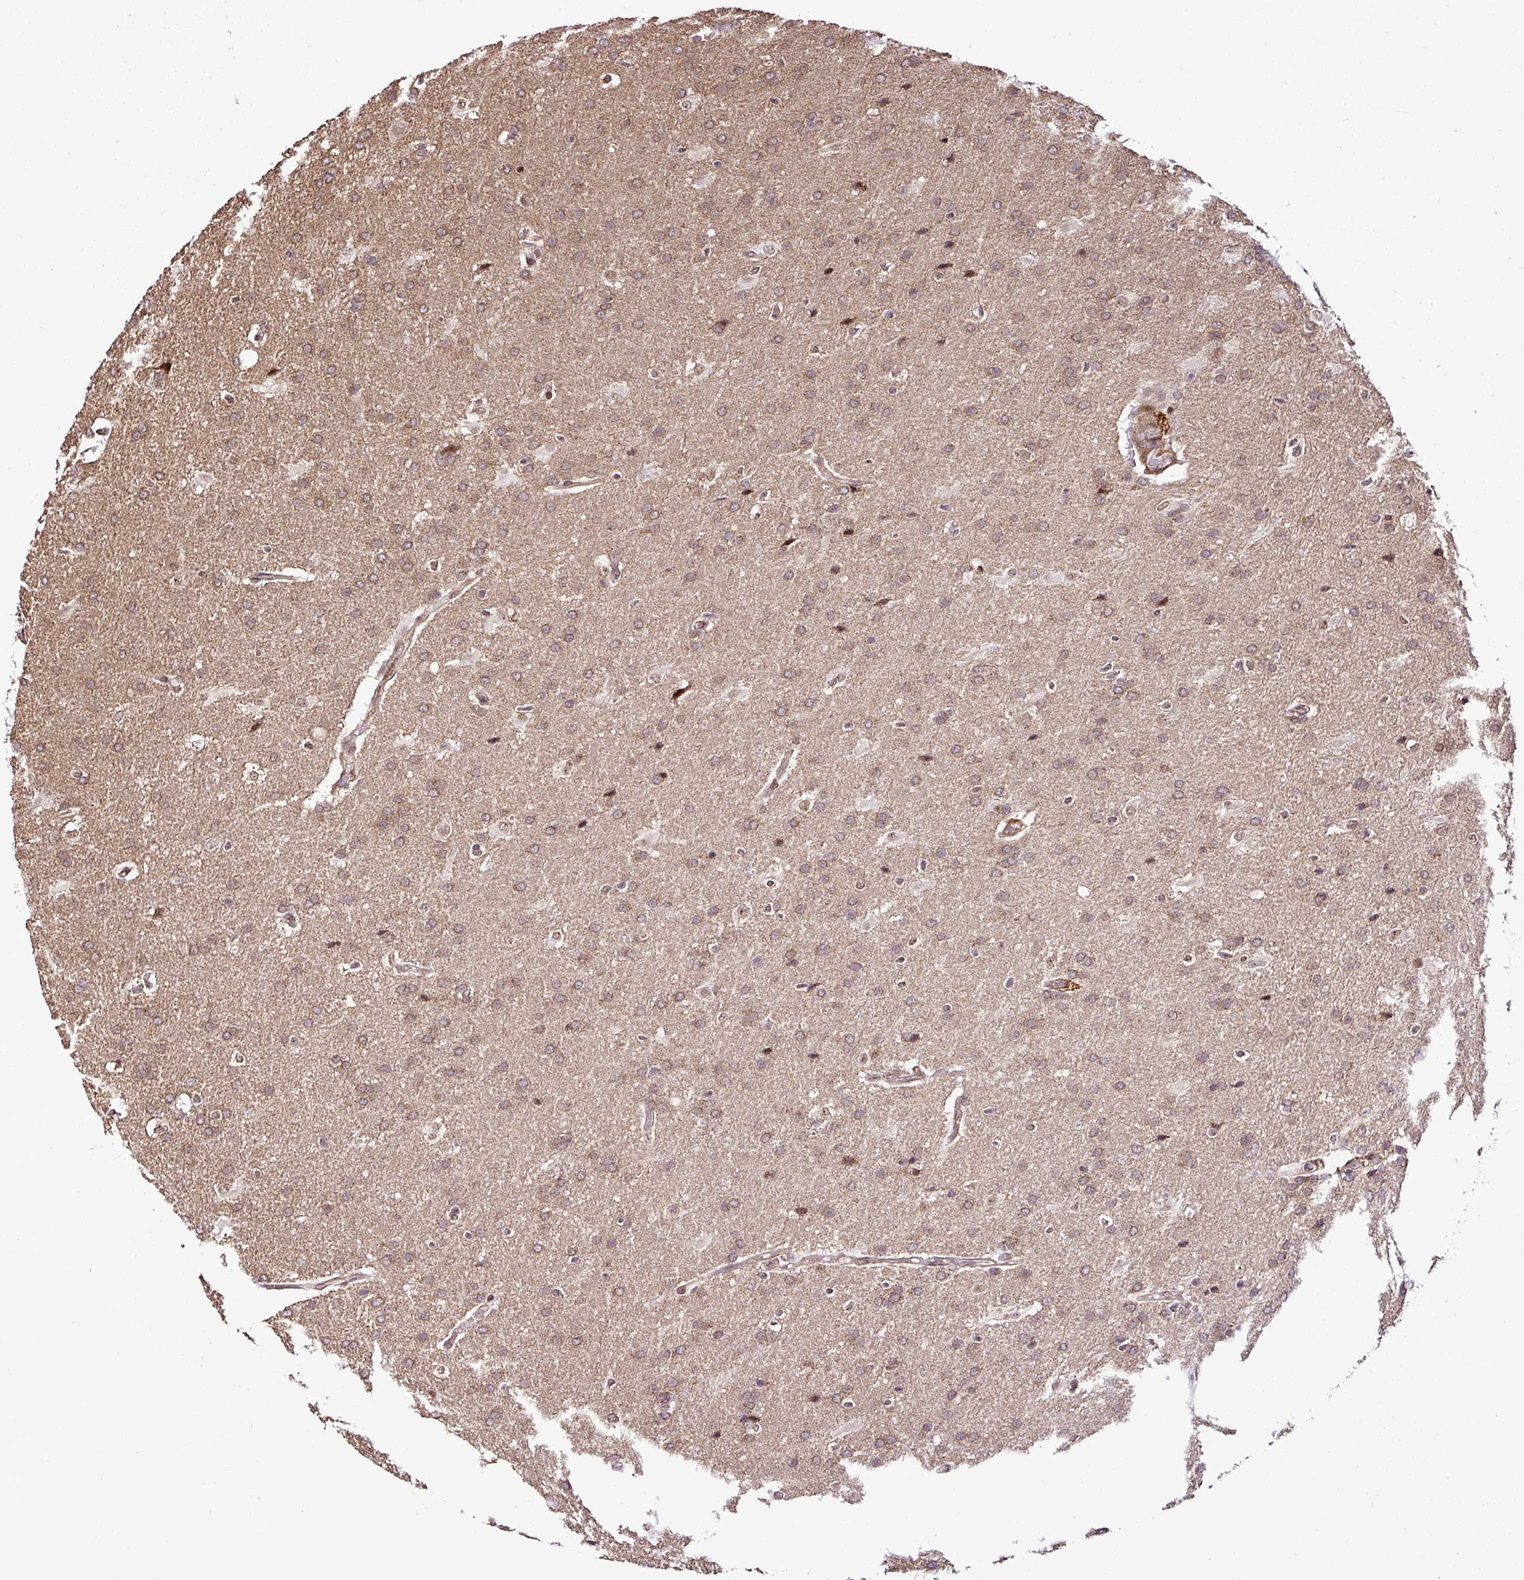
{"staining": {"intensity": "moderate", "quantity": ">75%", "location": "cytoplasmic/membranous,nuclear"}, "tissue": "glioma", "cell_type": "Tumor cells", "image_type": "cancer", "snomed": [{"axis": "morphology", "description": "Glioma, malignant, High grade"}, {"axis": "topography", "description": "Brain"}], "caption": "This histopathology image reveals glioma stained with immunohistochemistry (IHC) to label a protein in brown. The cytoplasmic/membranous and nuclear of tumor cells show moderate positivity for the protein. Nuclei are counter-stained blue.", "gene": "FAM153A", "patient": {"sex": "male", "age": 56}}